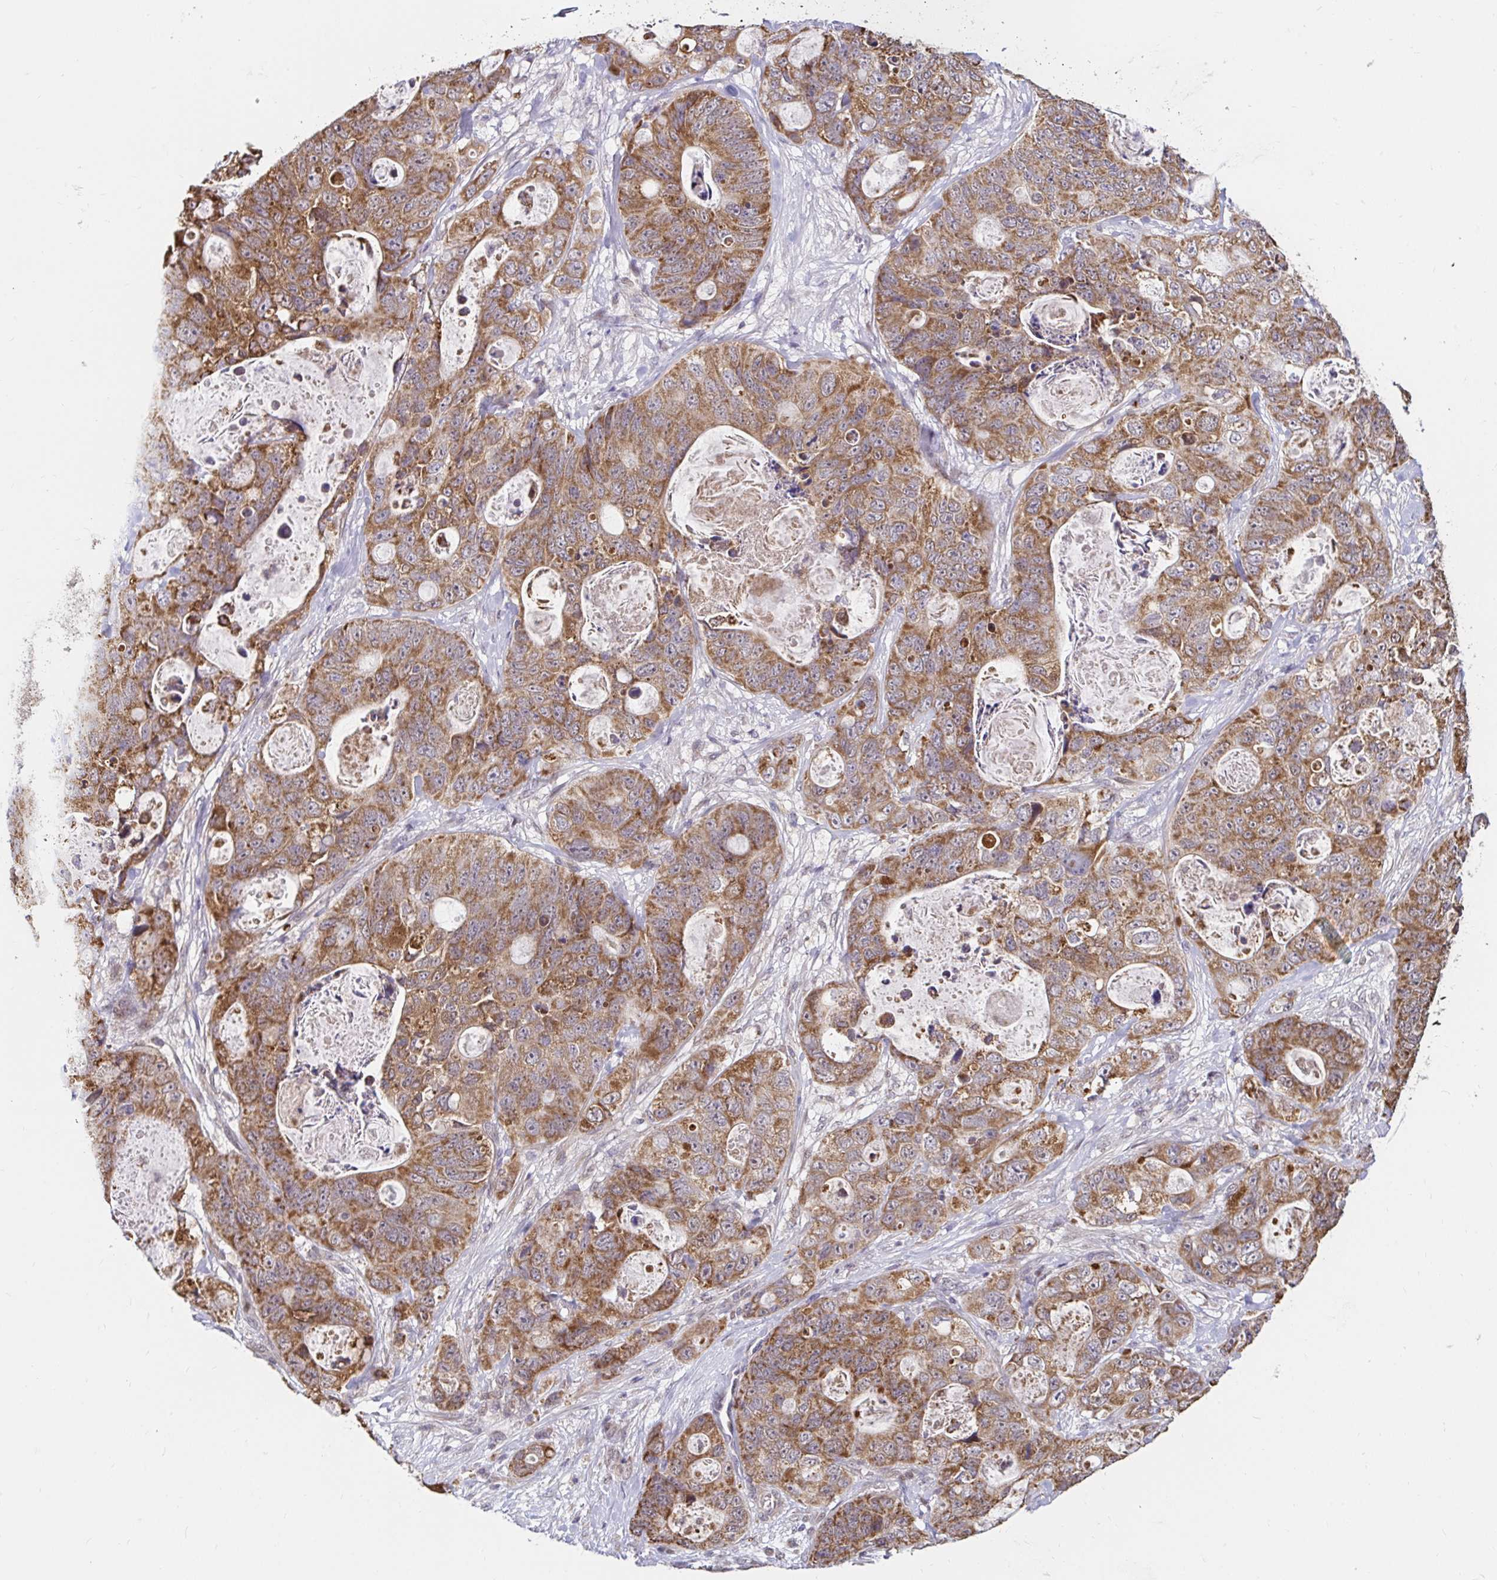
{"staining": {"intensity": "strong", "quantity": ">75%", "location": "cytoplasmic/membranous"}, "tissue": "stomach cancer", "cell_type": "Tumor cells", "image_type": "cancer", "snomed": [{"axis": "morphology", "description": "Normal tissue, NOS"}, {"axis": "morphology", "description": "Adenocarcinoma, NOS"}, {"axis": "topography", "description": "Stomach"}], "caption": "Immunohistochemical staining of stomach adenocarcinoma displays high levels of strong cytoplasmic/membranous protein staining in approximately >75% of tumor cells.", "gene": "TIMM50", "patient": {"sex": "female", "age": 89}}